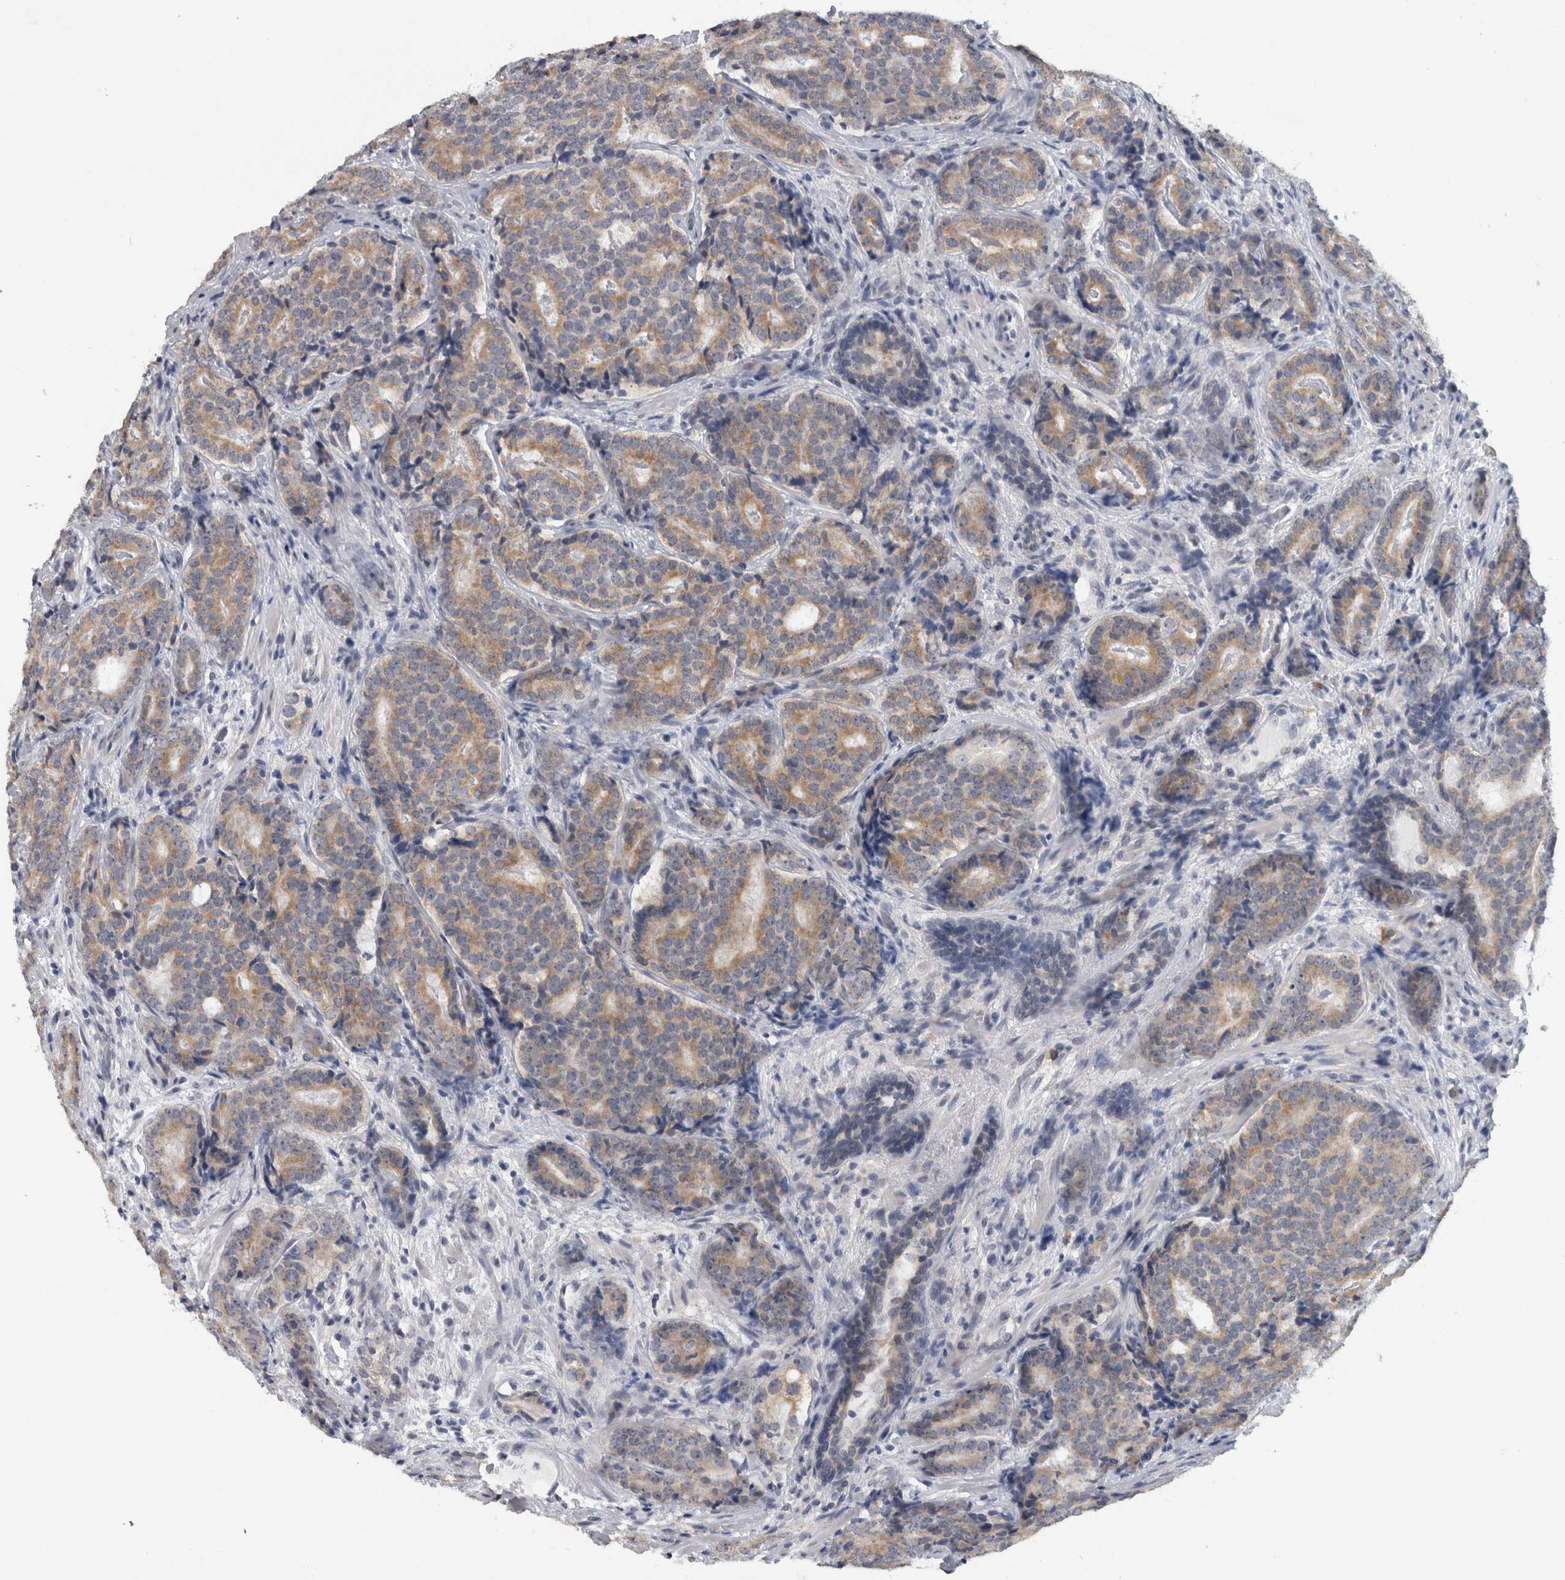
{"staining": {"intensity": "weak", "quantity": ">75%", "location": "cytoplasmic/membranous"}, "tissue": "prostate cancer", "cell_type": "Tumor cells", "image_type": "cancer", "snomed": [{"axis": "morphology", "description": "Adenocarcinoma, High grade"}, {"axis": "topography", "description": "Prostate"}], "caption": "Immunohistochemistry (IHC) staining of high-grade adenocarcinoma (prostate), which displays low levels of weak cytoplasmic/membranous staining in about >75% of tumor cells indicating weak cytoplasmic/membranous protein expression. The staining was performed using DAB (3,3'-diaminobenzidine) (brown) for protein detection and nuclei were counterstained in hematoxylin (blue).", "gene": "TMEM242", "patient": {"sex": "male", "age": 56}}